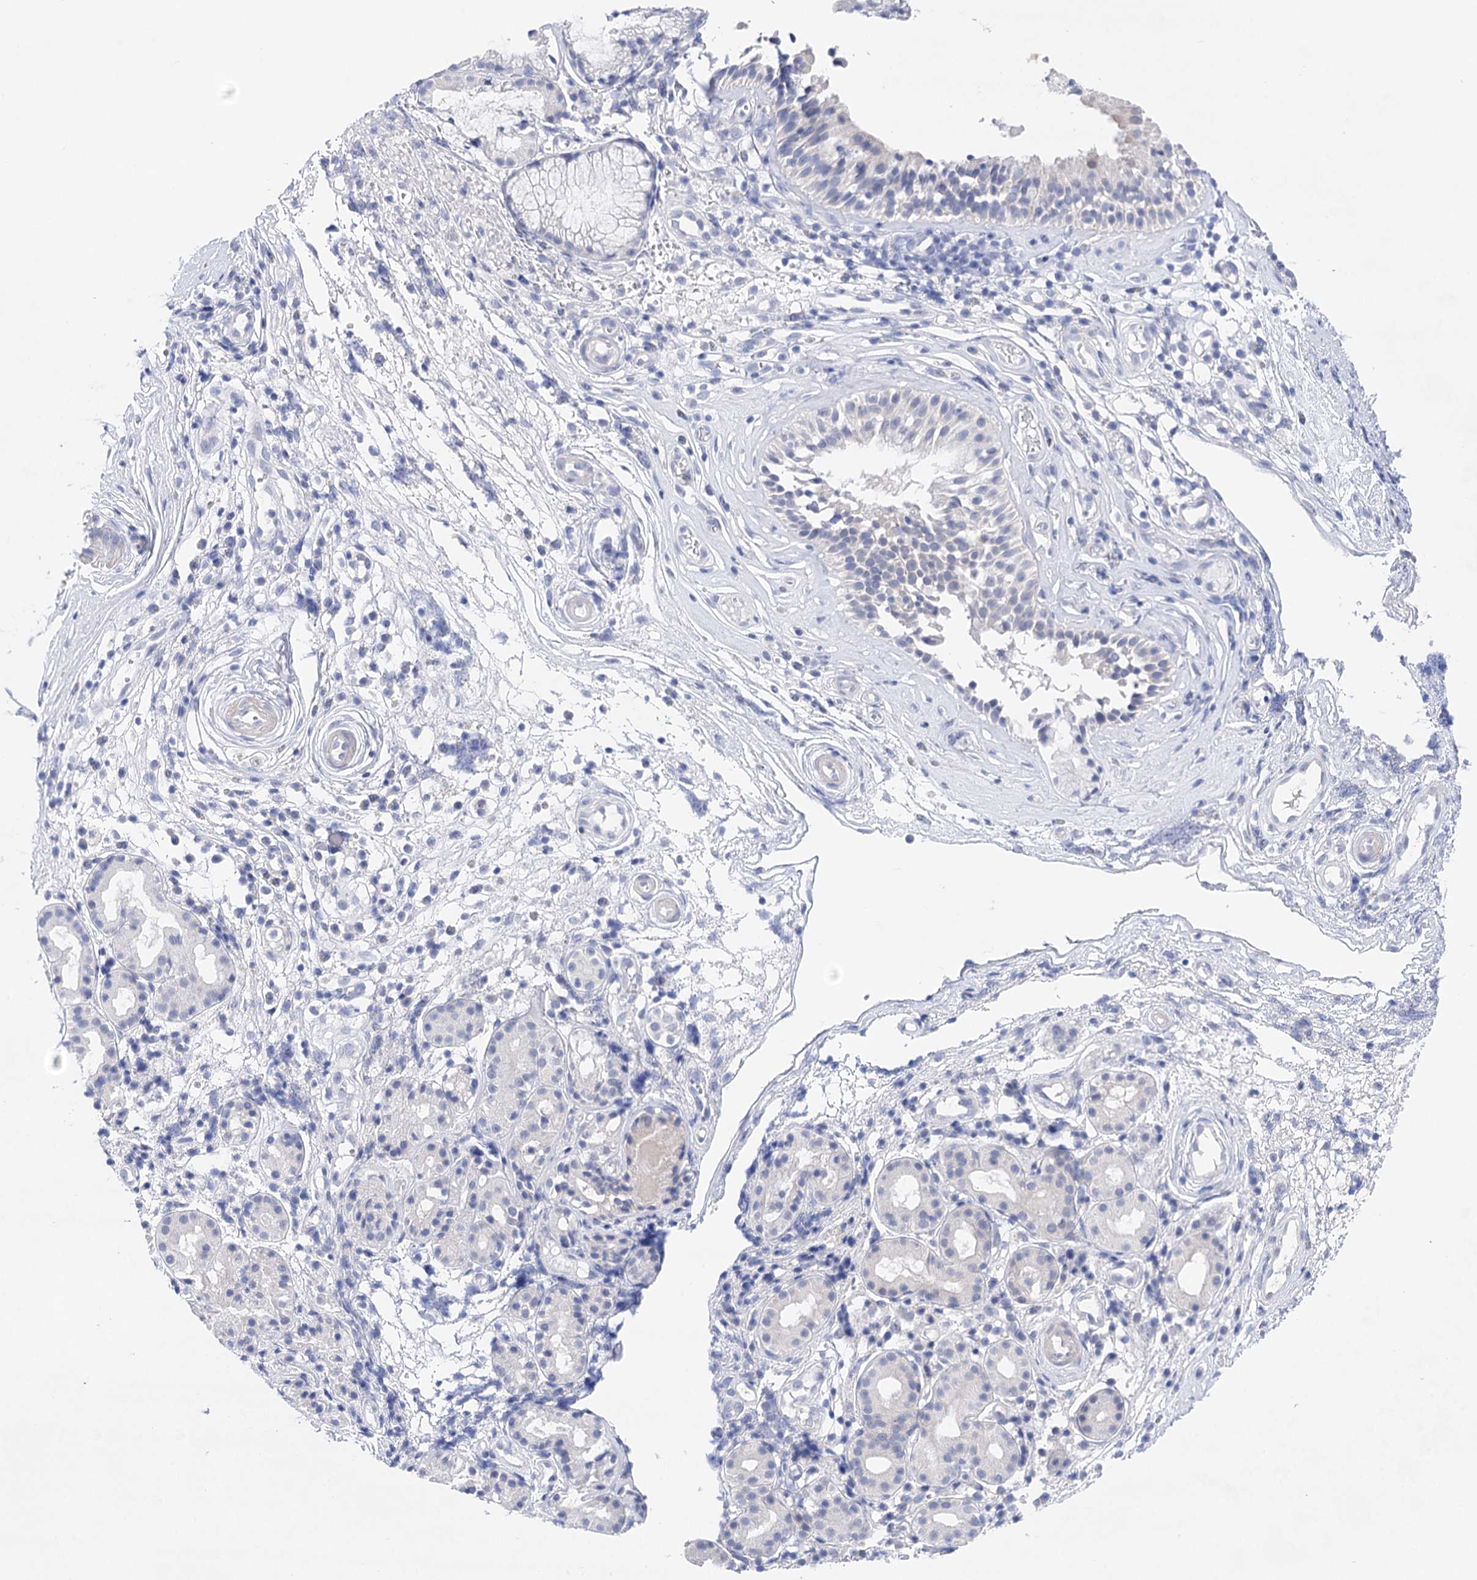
{"staining": {"intensity": "weak", "quantity": "<25%", "location": "cytoplasmic/membranous"}, "tissue": "nasopharynx", "cell_type": "Respiratory epithelial cells", "image_type": "normal", "snomed": [{"axis": "morphology", "description": "Normal tissue, NOS"}, {"axis": "morphology", "description": "Inflammation, NOS"}, {"axis": "topography", "description": "Nasopharynx"}], "caption": "IHC micrograph of normal nasopharynx: human nasopharynx stained with DAB exhibits no significant protein staining in respiratory epithelial cells.", "gene": "LALBA", "patient": {"sex": "male", "age": 29}}